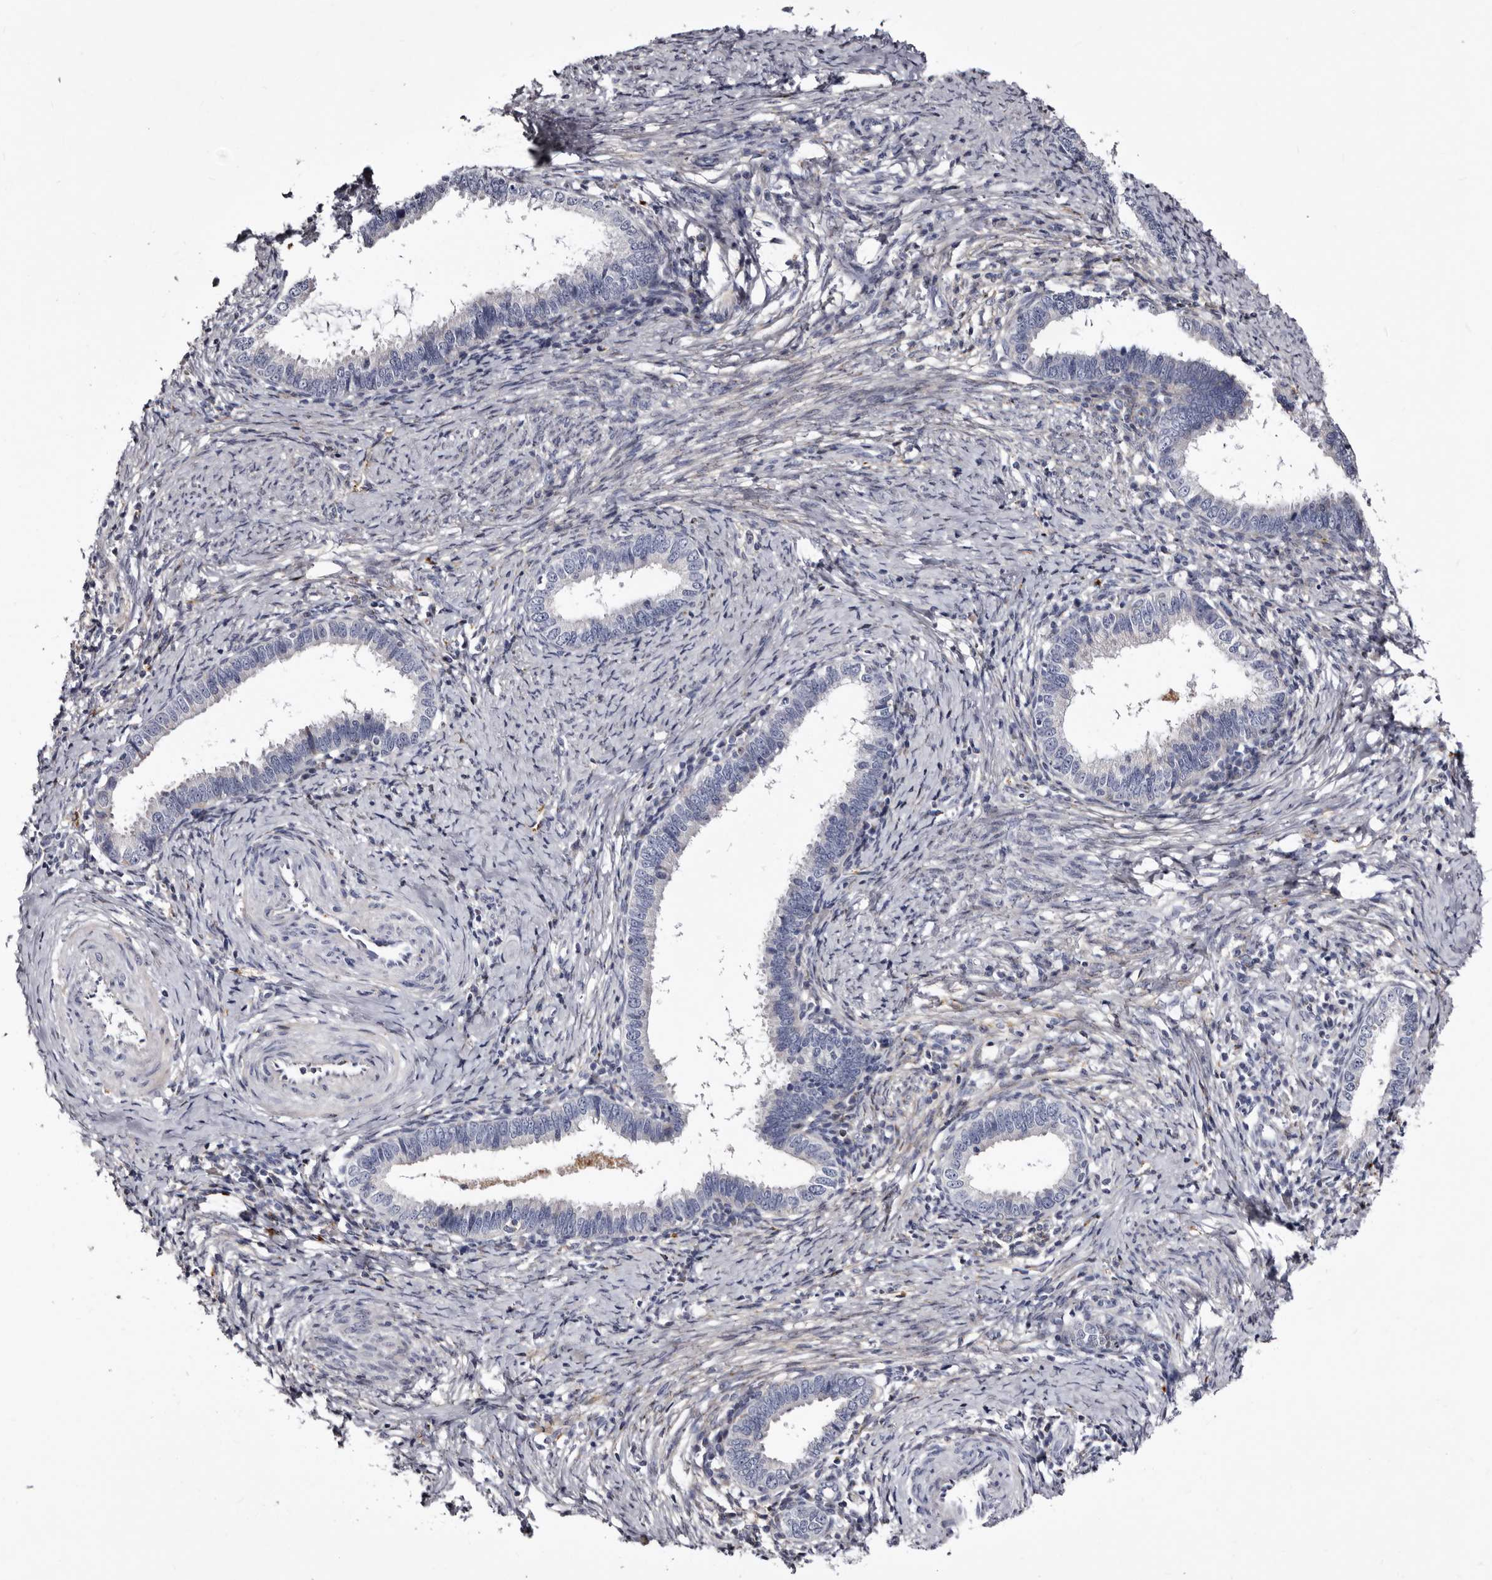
{"staining": {"intensity": "negative", "quantity": "none", "location": "none"}, "tissue": "cervical cancer", "cell_type": "Tumor cells", "image_type": "cancer", "snomed": [{"axis": "morphology", "description": "Adenocarcinoma, NOS"}, {"axis": "topography", "description": "Cervix"}], "caption": "Immunohistochemistry (IHC) of human adenocarcinoma (cervical) demonstrates no positivity in tumor cells.", "gene": "AUNIP", "patient": {"sex": "female", "age": 36}}